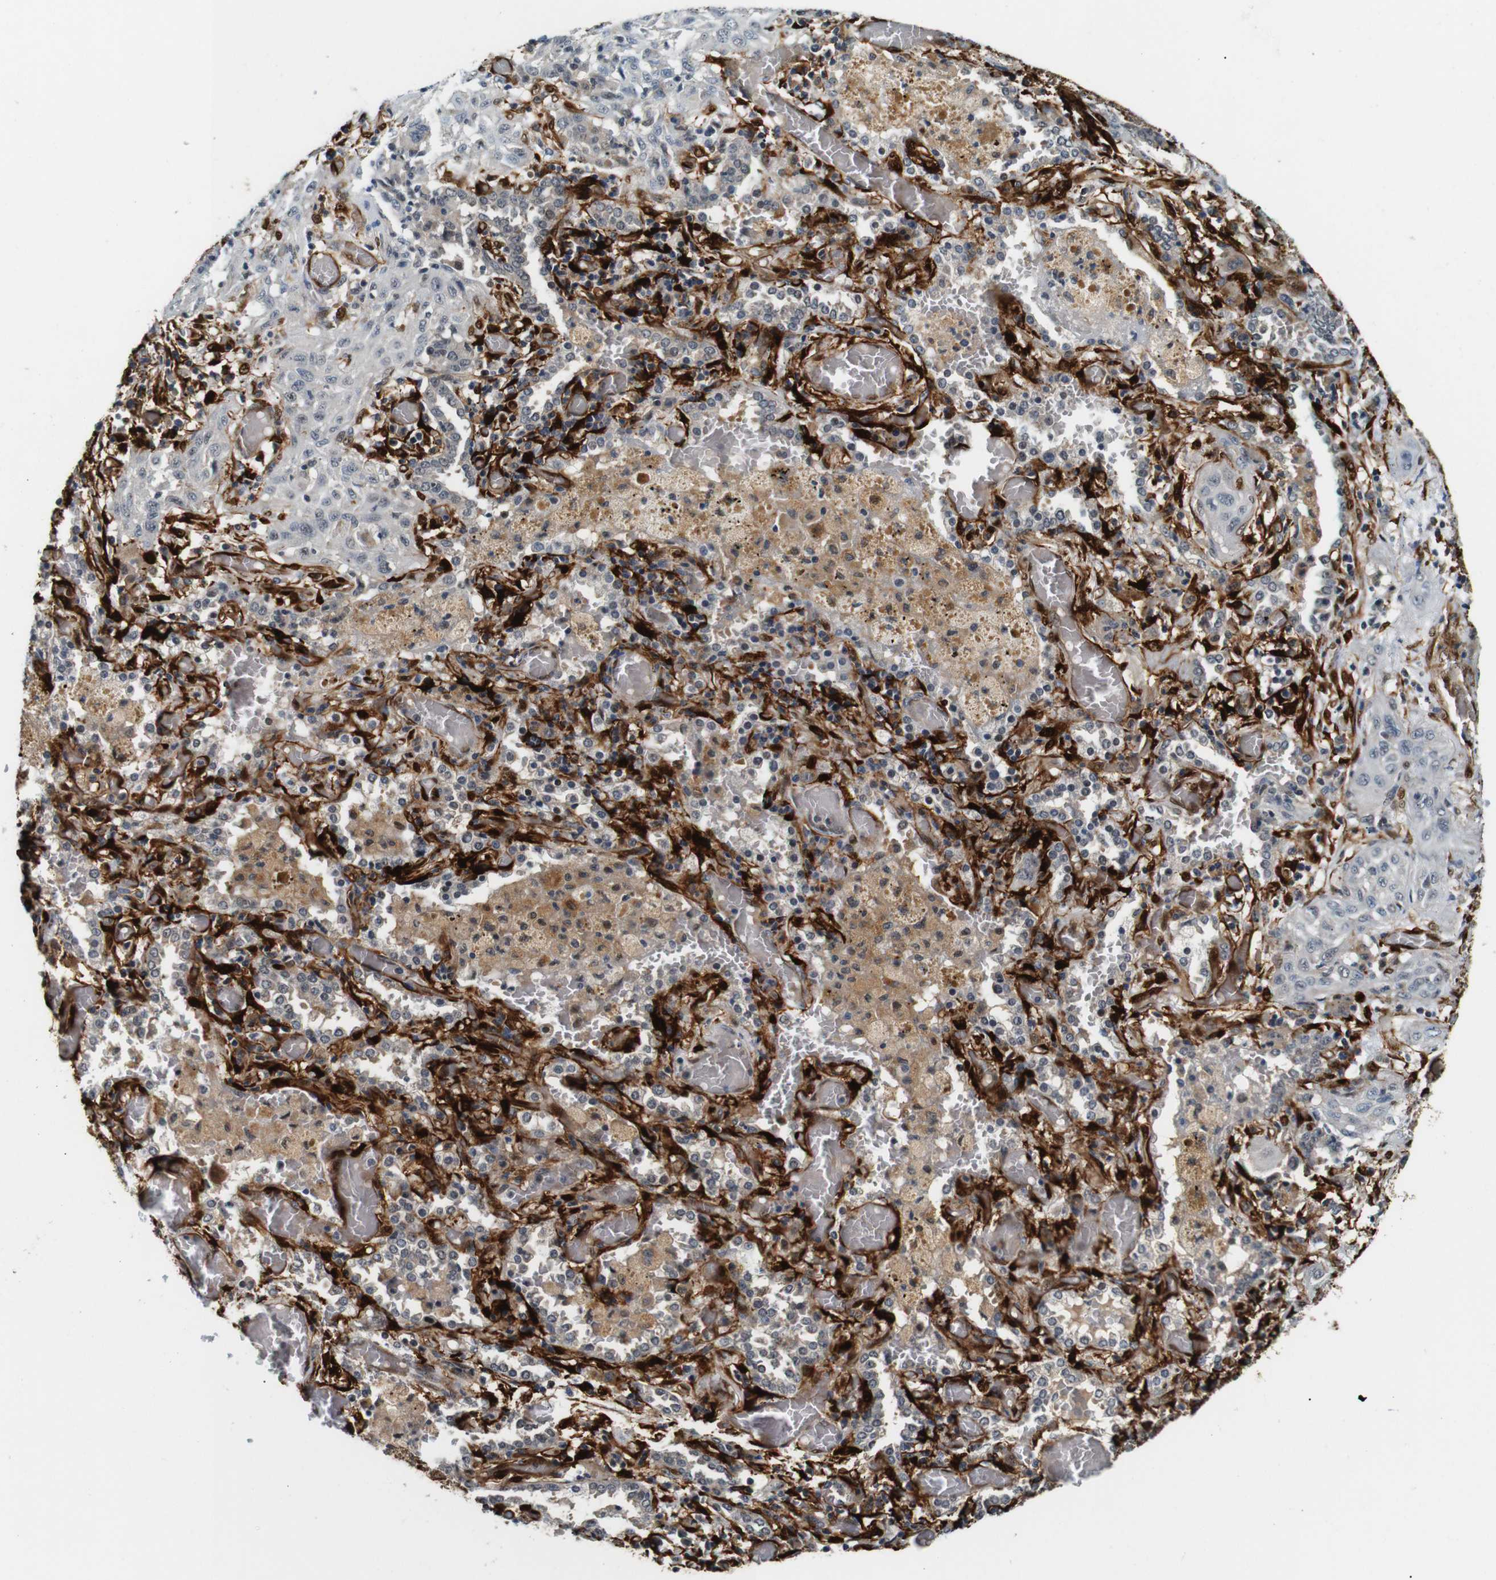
{"staining": {"intensity": "negative", "quantity": "none", "location": "none"}, "tissue": "lung cancer", "cell_type": "Tumor cells", "image_type": "cancer", "snomed": [{"axis": "morphology", "description": "Squamous cell carcinoma, NOS"}, {"axis": "topography", "description": "Lung"}], "caption": "Tumor cells are negative for brown protein staining in lung cancer. (DAB immunohistochemistry with hematoxylin counter stain).", "gene": "LXN", "patient": {"sex": "female", "age": 47}}